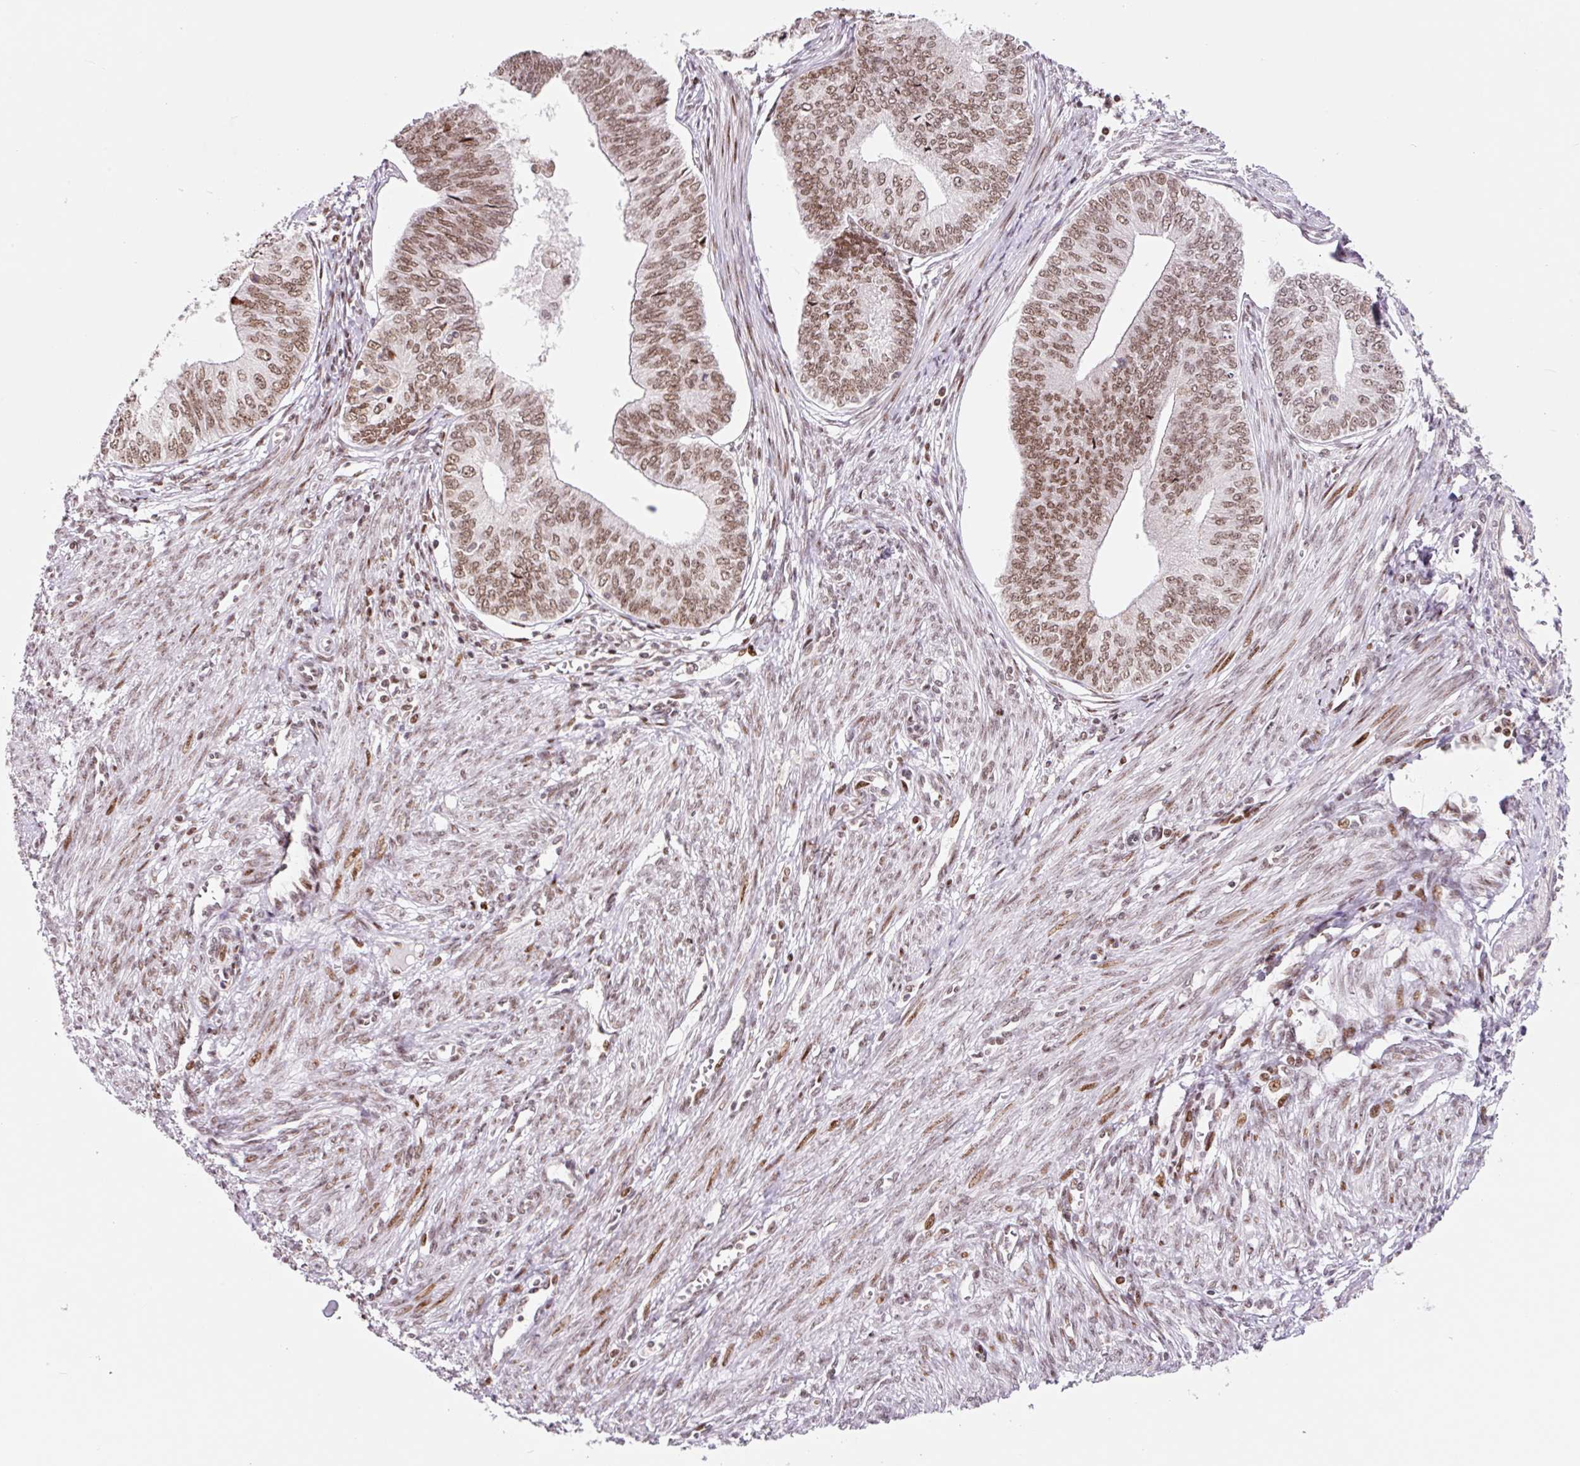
{"staining": {"intensity": "moderate", "quantity": ">75%", "location": "nuclear"}, "tissue": "endometrial cancer", "cell_type": "Tumor cells", "image_type": "cancer", "snomed": [{"axis": "morphology", "description": "Adenocarcinoma, NOS"}, {"axis": "topography", "description": "Endometrium"}], "caption": "This is an image of IHC staining of endometrial adenocarcinoma, which shows moderate staining in the nuclear of tumor cells.", "gene": "CCNL2", "patient": {"sex": "female", "age": 68}}